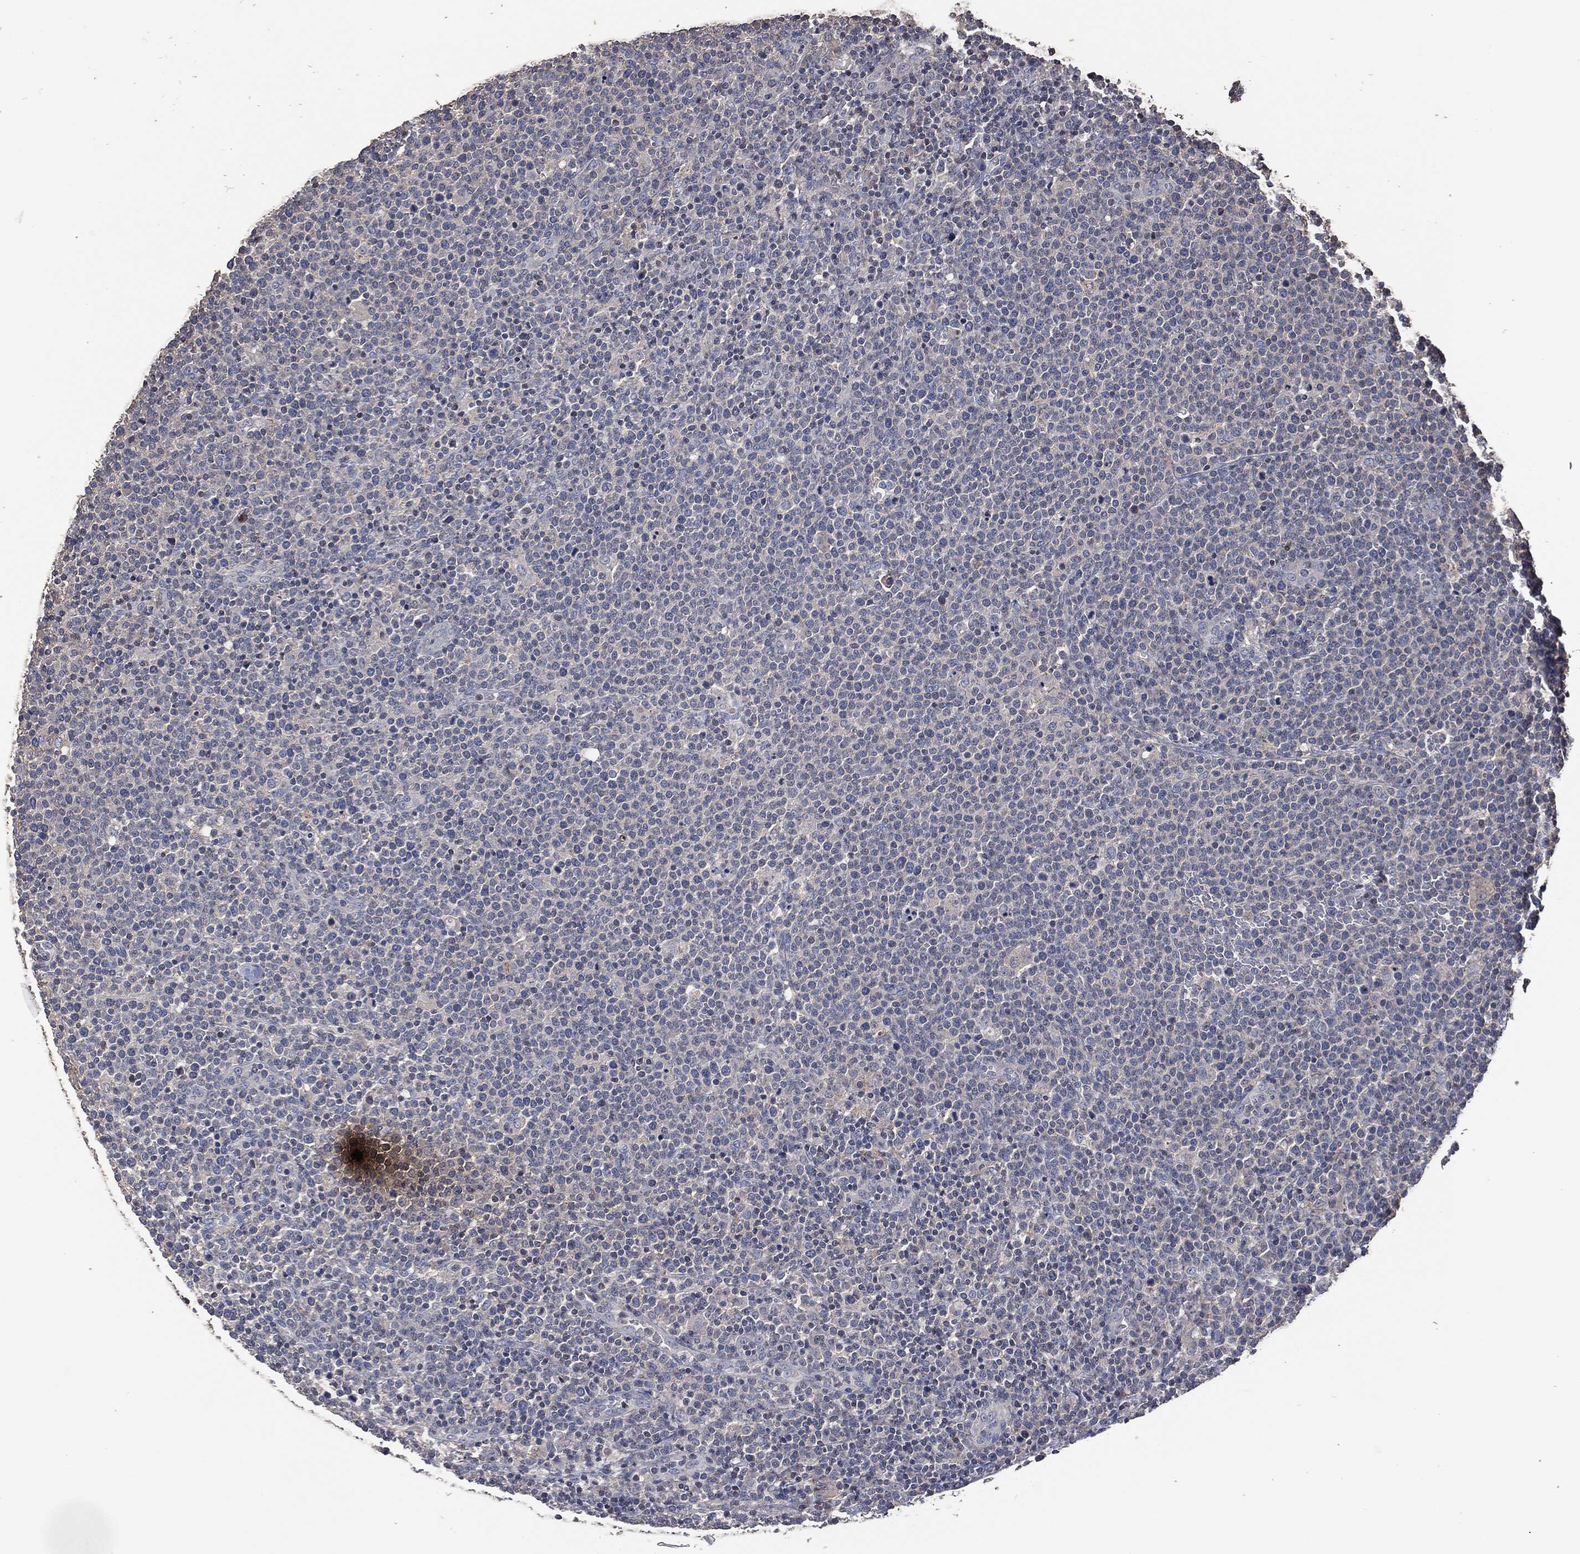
{"staining": {"intensity": "negative", "quantity": "none", "location": "none"}, "tissue": "lymphoma", "cell_type": "Tumor cells", "image_type": "cancer", "snomed": [{"axis": "morphology", "description": "Malignant lymphoma, non-Hodgkin's type, High grade"}, {"axis": "topography", "description": "Lymph node"}], "caption": "Malignant lymphoma, non-Hodgkin's type (high-grade) was stained to show a protein in brown. There is no significant expression in tumor cells.", "gene": "MSLN", "patient": {"sex": "male", "age": 61}}